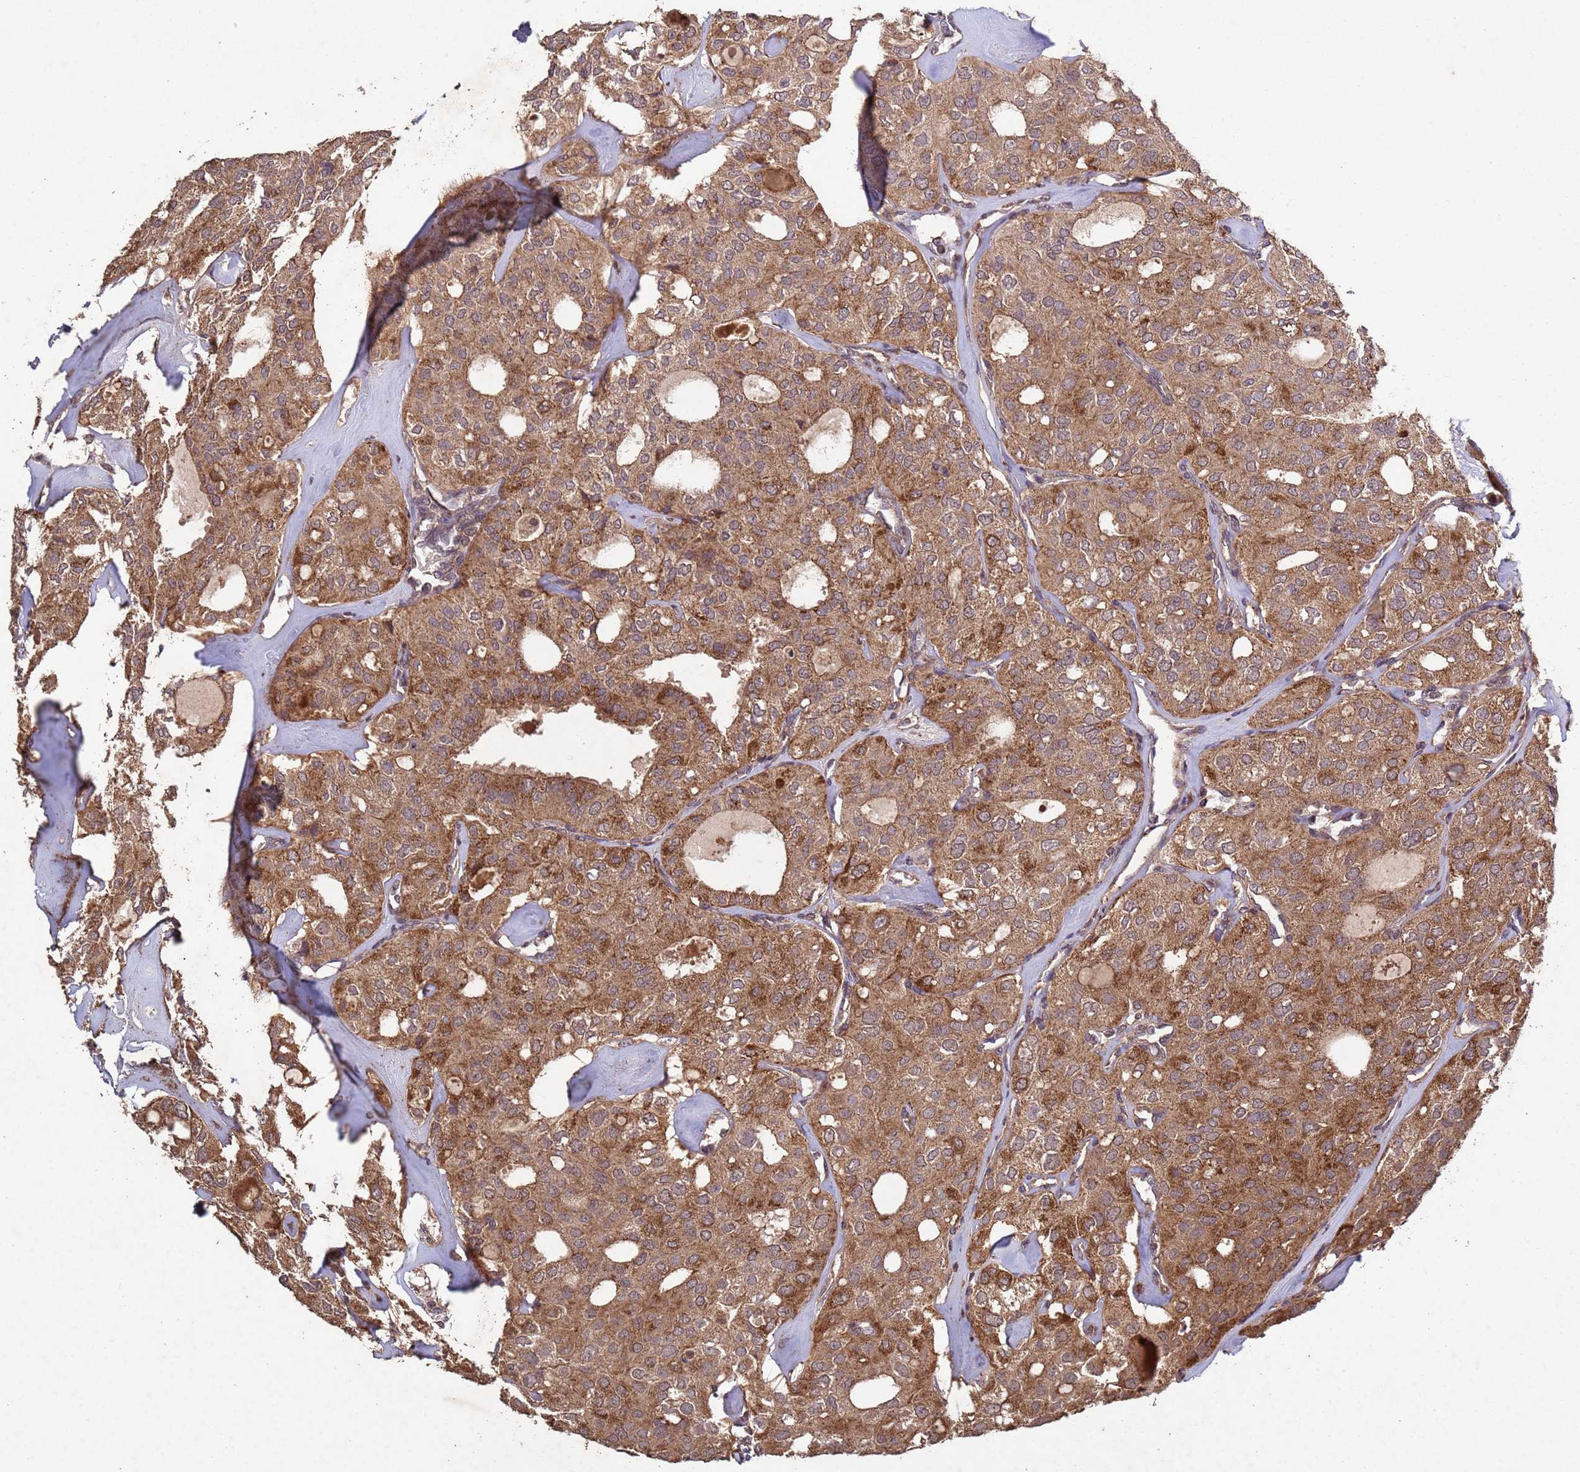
{"staining": {"intensity": "moderate", "quantity": ">75%", "location": "cytoplasmic/membranous"}, "tissue": "thyroid cancer", "cell_type": "Tumor cells", "image_type": "cancer", "snomed": [{"axis": "morphology", "description": "Follicular adenoma carcinoma, NOS"}, {"axis": "topography", "description": "Thyroid gland"}], "caption": "DAB (3,3'-diaminobenzidine) immunohistochemical staining of human thyroid follicular adenoma carcinoma shows moderate cytoplasmic/membranous protein expression in about >75% of tumor cells. Nuclei are stained in blue.", "gene": "FASTKD1", "patient": {"sex": "male", "age": 75}}